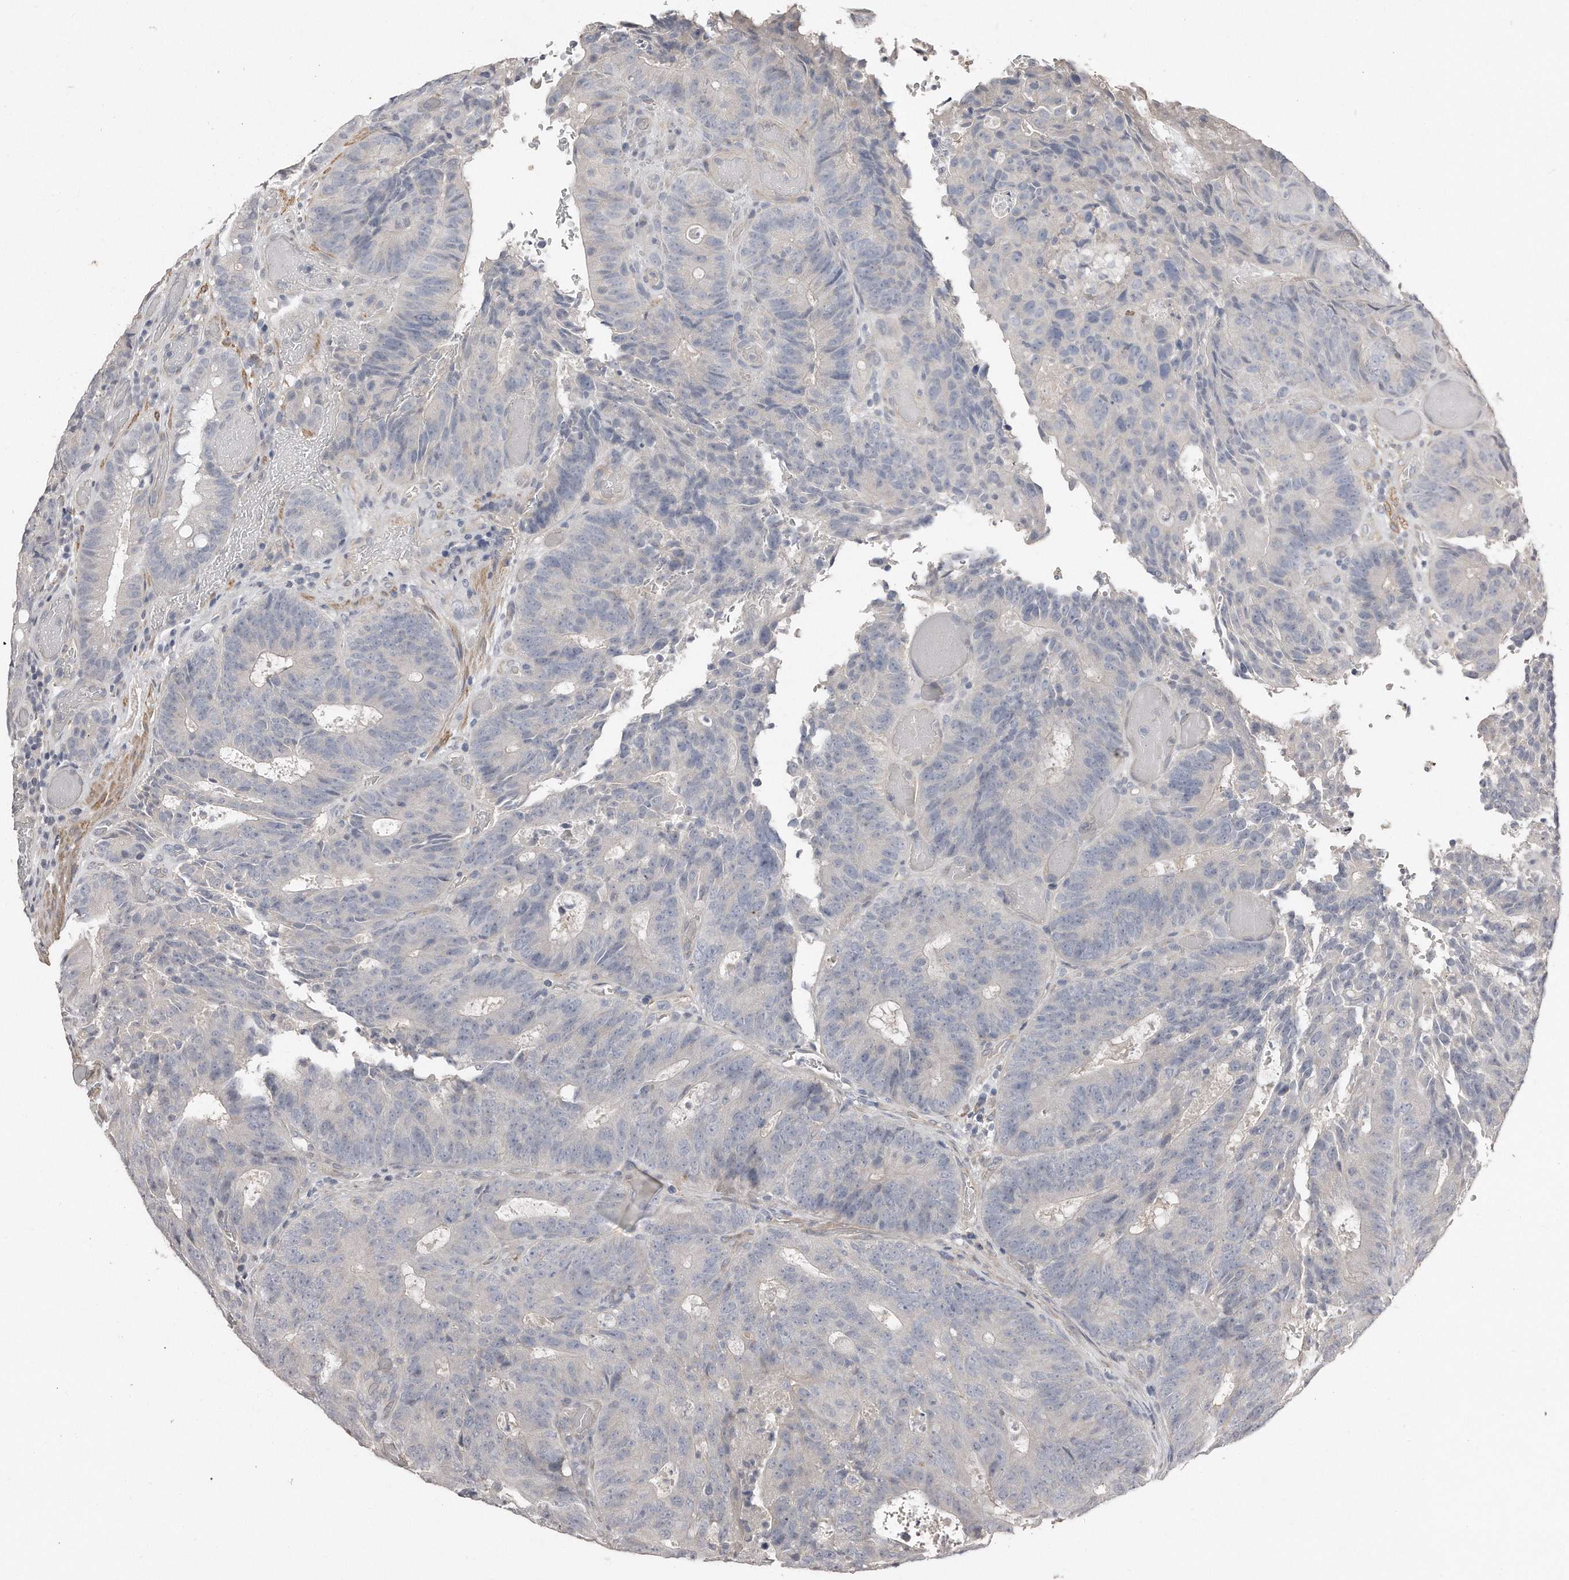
{"staining": {"intensity": "negative", "quantity": "none", "location": "none"}, "tissue": "colorectal cancer", "cell_type": "Tumor cells", "image_type": "cancer", "snomed": [{"axis": "morphology", "description": "Adenocarcinoma, NOS"}, {"axis": "topography", "description": "Colon"}], "caption": "This histopathology image is of colorectal cancer stained with IHC to label a protein in brown with the nuclei are counter-stained blue. There is no staining in tumor cells.", "gene": "LMOD1", "patient": {"sex": "male", "age": 87}}